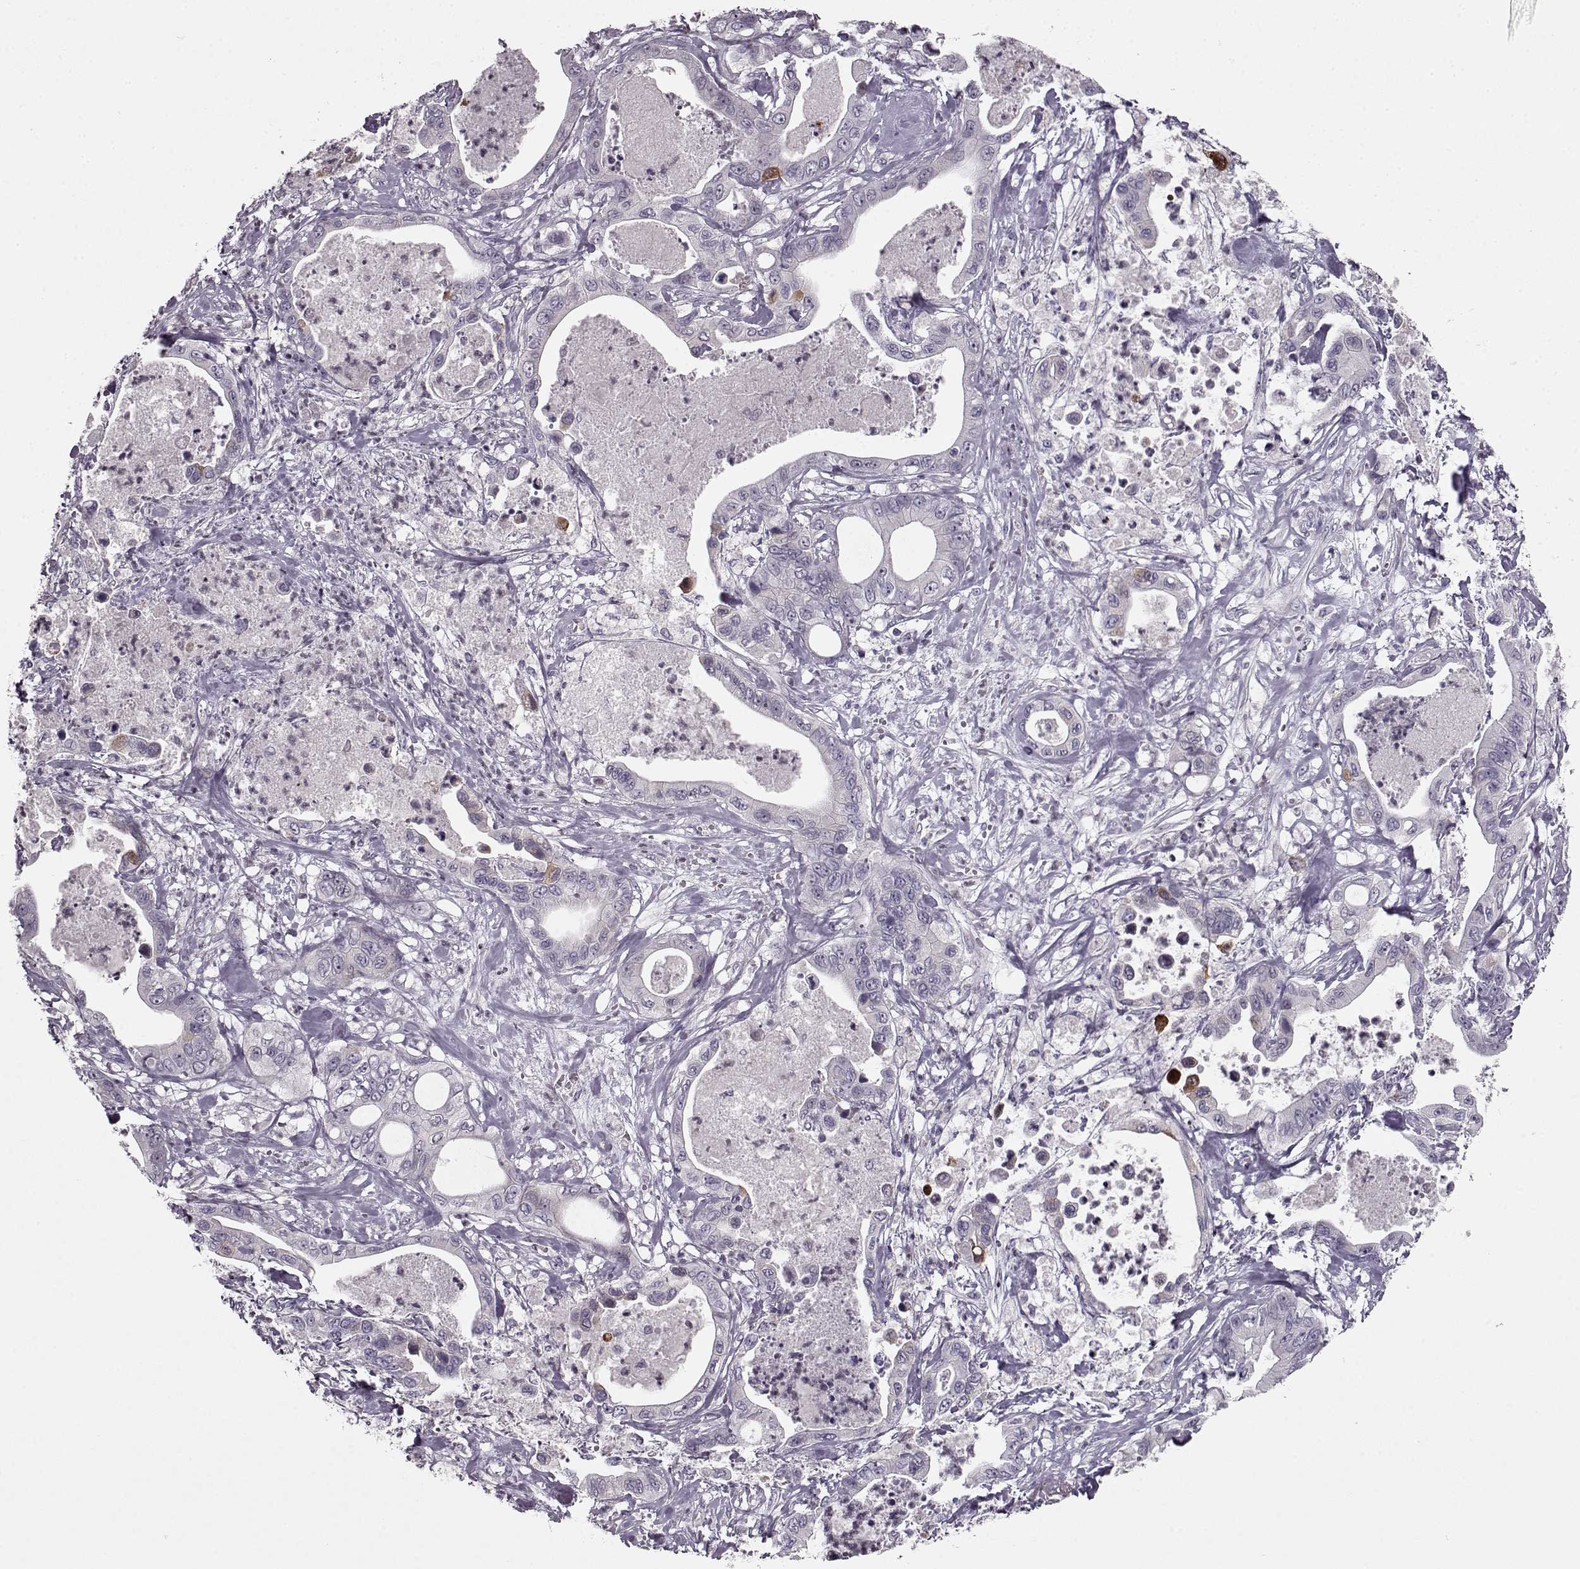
{"staining": {"intensity": "negative", "quantity": "none", "location": "none"}, "tissue": "pancreatic cancer", "cell_type": "Tumor cells", "image_type": "cancer", "snomed": [{"axis": "morphology", "description": "Adenocarcinoma, NOS"}, {"axis": "topography", "description": "Pancreas"}], "caption": "The photomicrograph shows no staining of tumor cells in pancreatic cancer. (DAB IHC visualized using brightfield microscopy, high magnification).", "gene": "RP1L1", "patient": {"sex": "male", "age": 71}}